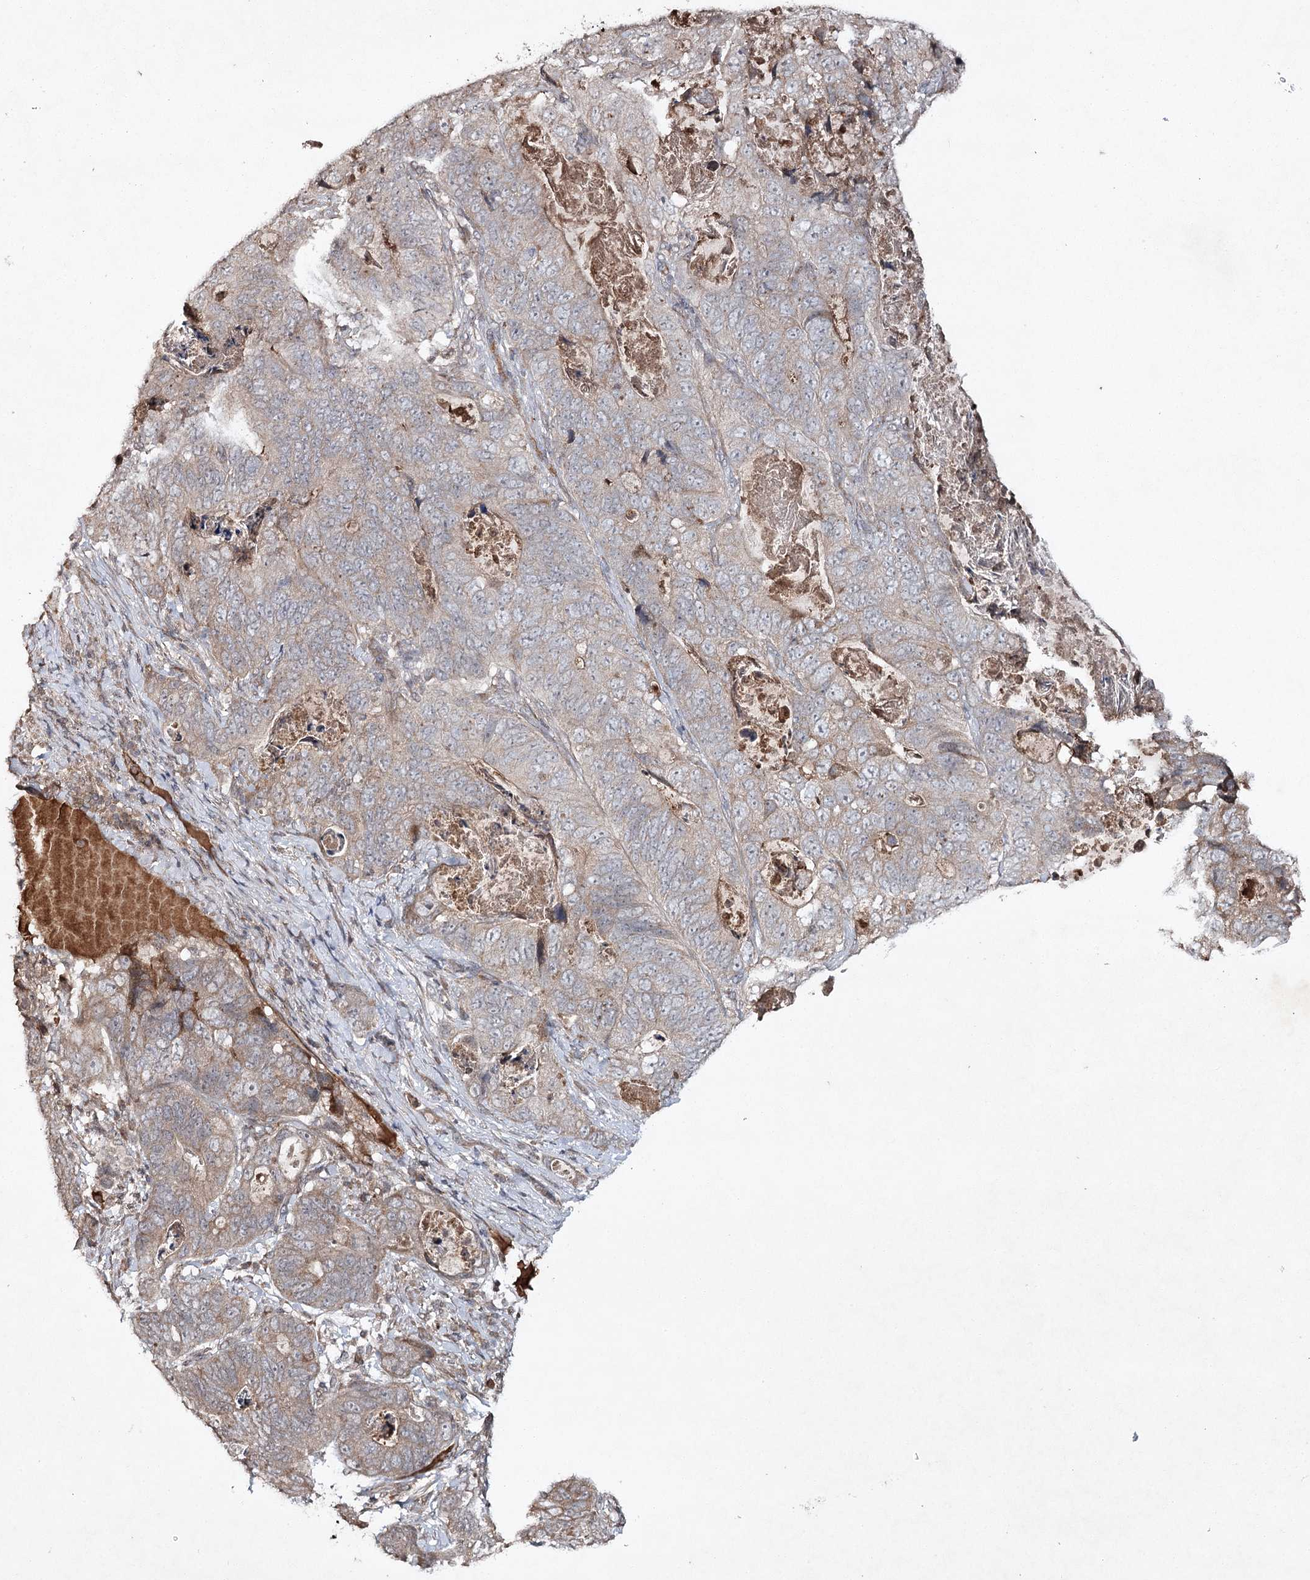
{"staining": {"intensity": "weak", "quantity": "25%-75%", "location": "cytoplasmic/membranous"}, "tissue": "stomach cancer", "cell_type": "Tumor cells", "image_type": "cancer", "snomed": [{"axis": "morphology", "description": "Normal tissue, NOS"}, {"axis": "morphology", "description": "Adenocarcinoma, NOS"}, {"axis": "topography", "description": "Stomach"}], "caption": "Weak cytoplasmic/membranous expression for a protein is appreciated in about 25%-75% of tumor cells of stomach adenocarcinoma using IHC.", "gene": "CYP2B6", "patient": {"sex": "female", "age": 89}}